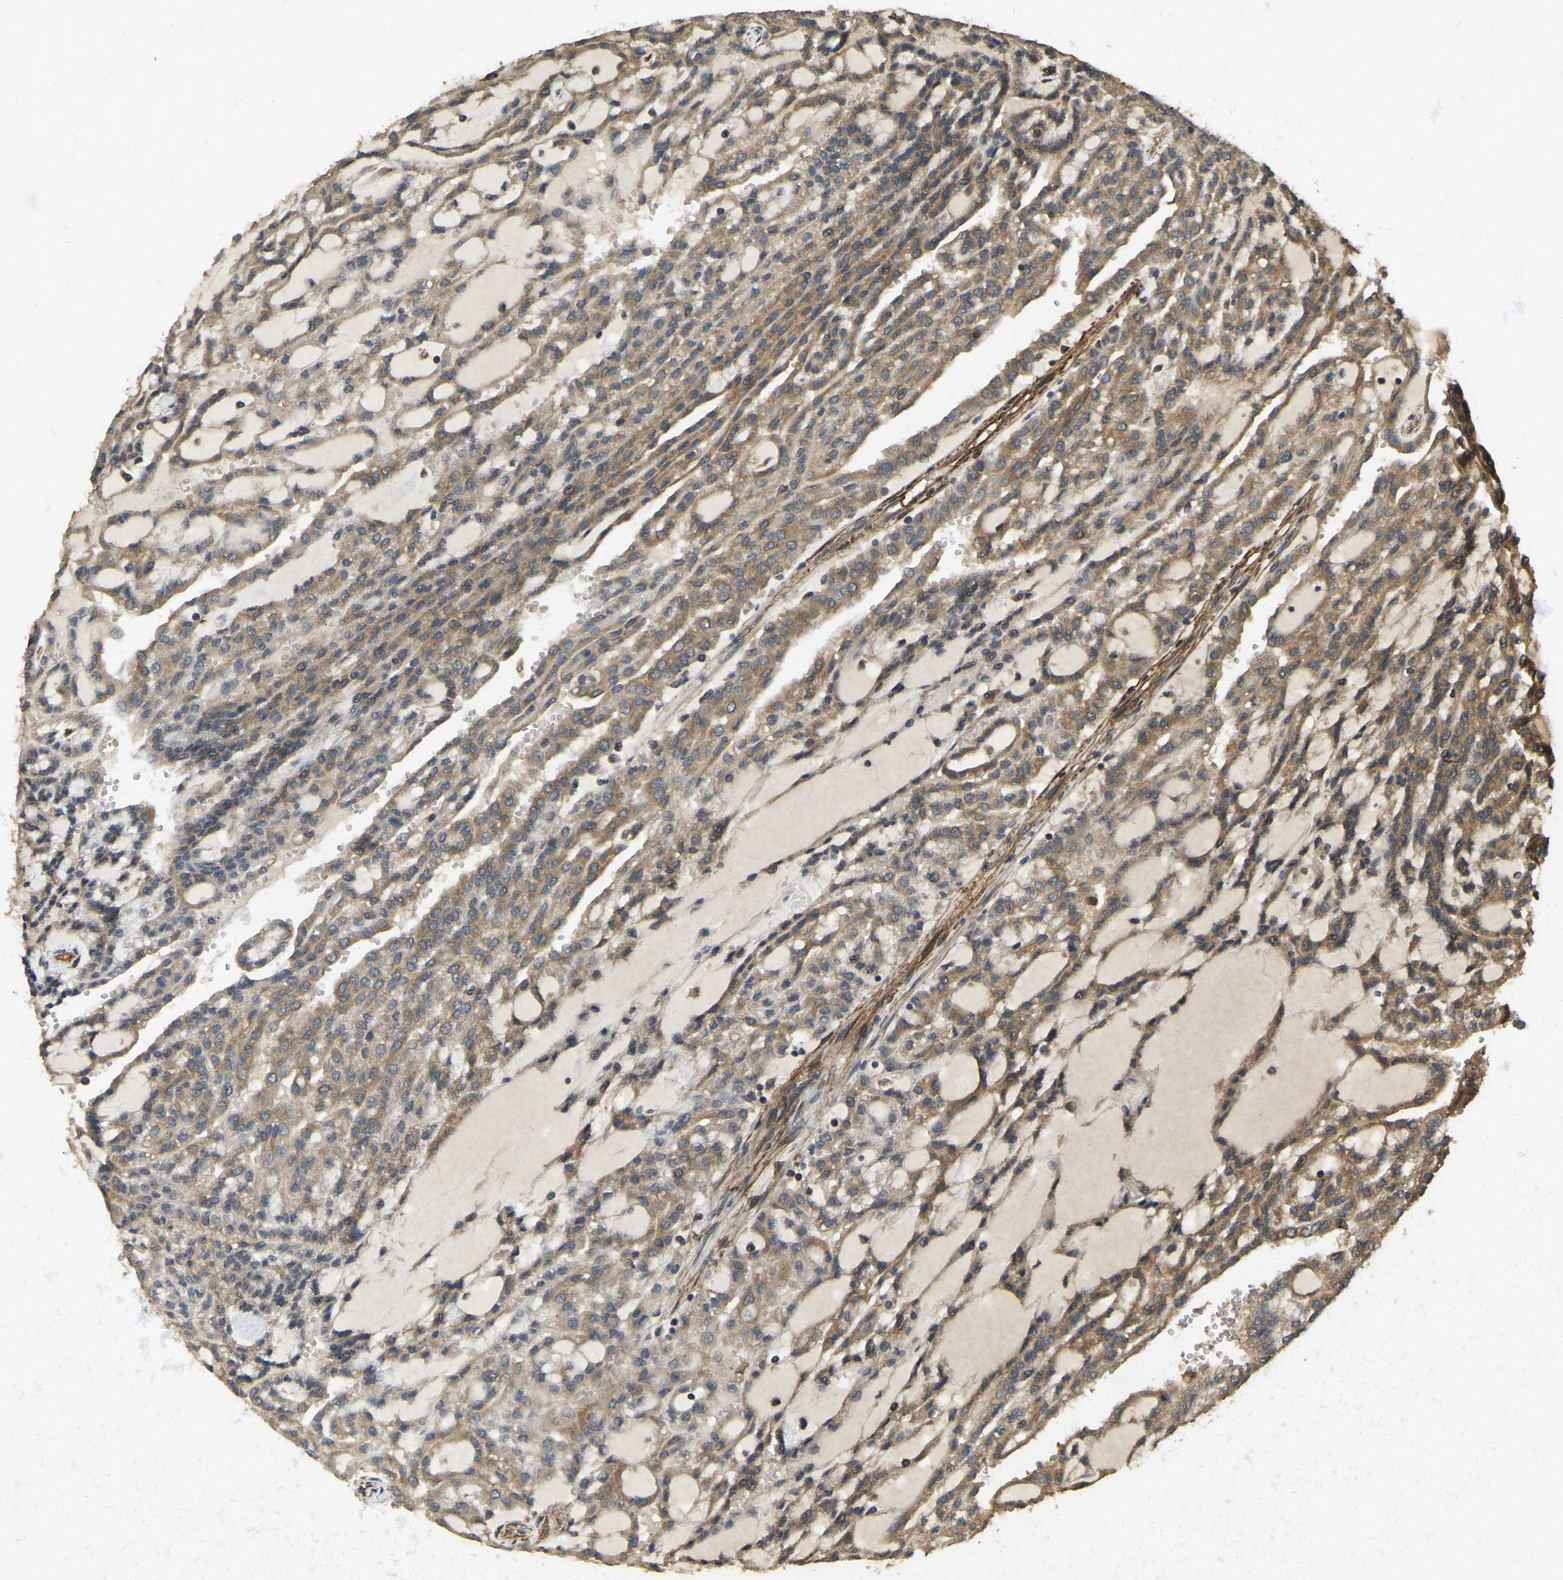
{"staining": {"intensity": "moderate", "quantity": ">75%", "location": "cytoplasmic/membranous"}, "tissue": "renal cancer", "cell_type": "Tumor cells", "image_type": "cancer", "snomed": [{"axis": "morphology", "description": "Adenocarcinoma, NOS"}, {"axis": "topography", "description": "Kidney"}], "caption": "Protein positivity by immunohistochemistry (IHC) displays moderate cytoplasmic/membranous staining in about >75% of tumor cells in adenocarcinoma (renal).", "gene": "ERGIC1", "patient": {"sex": "male", "age": 63}}